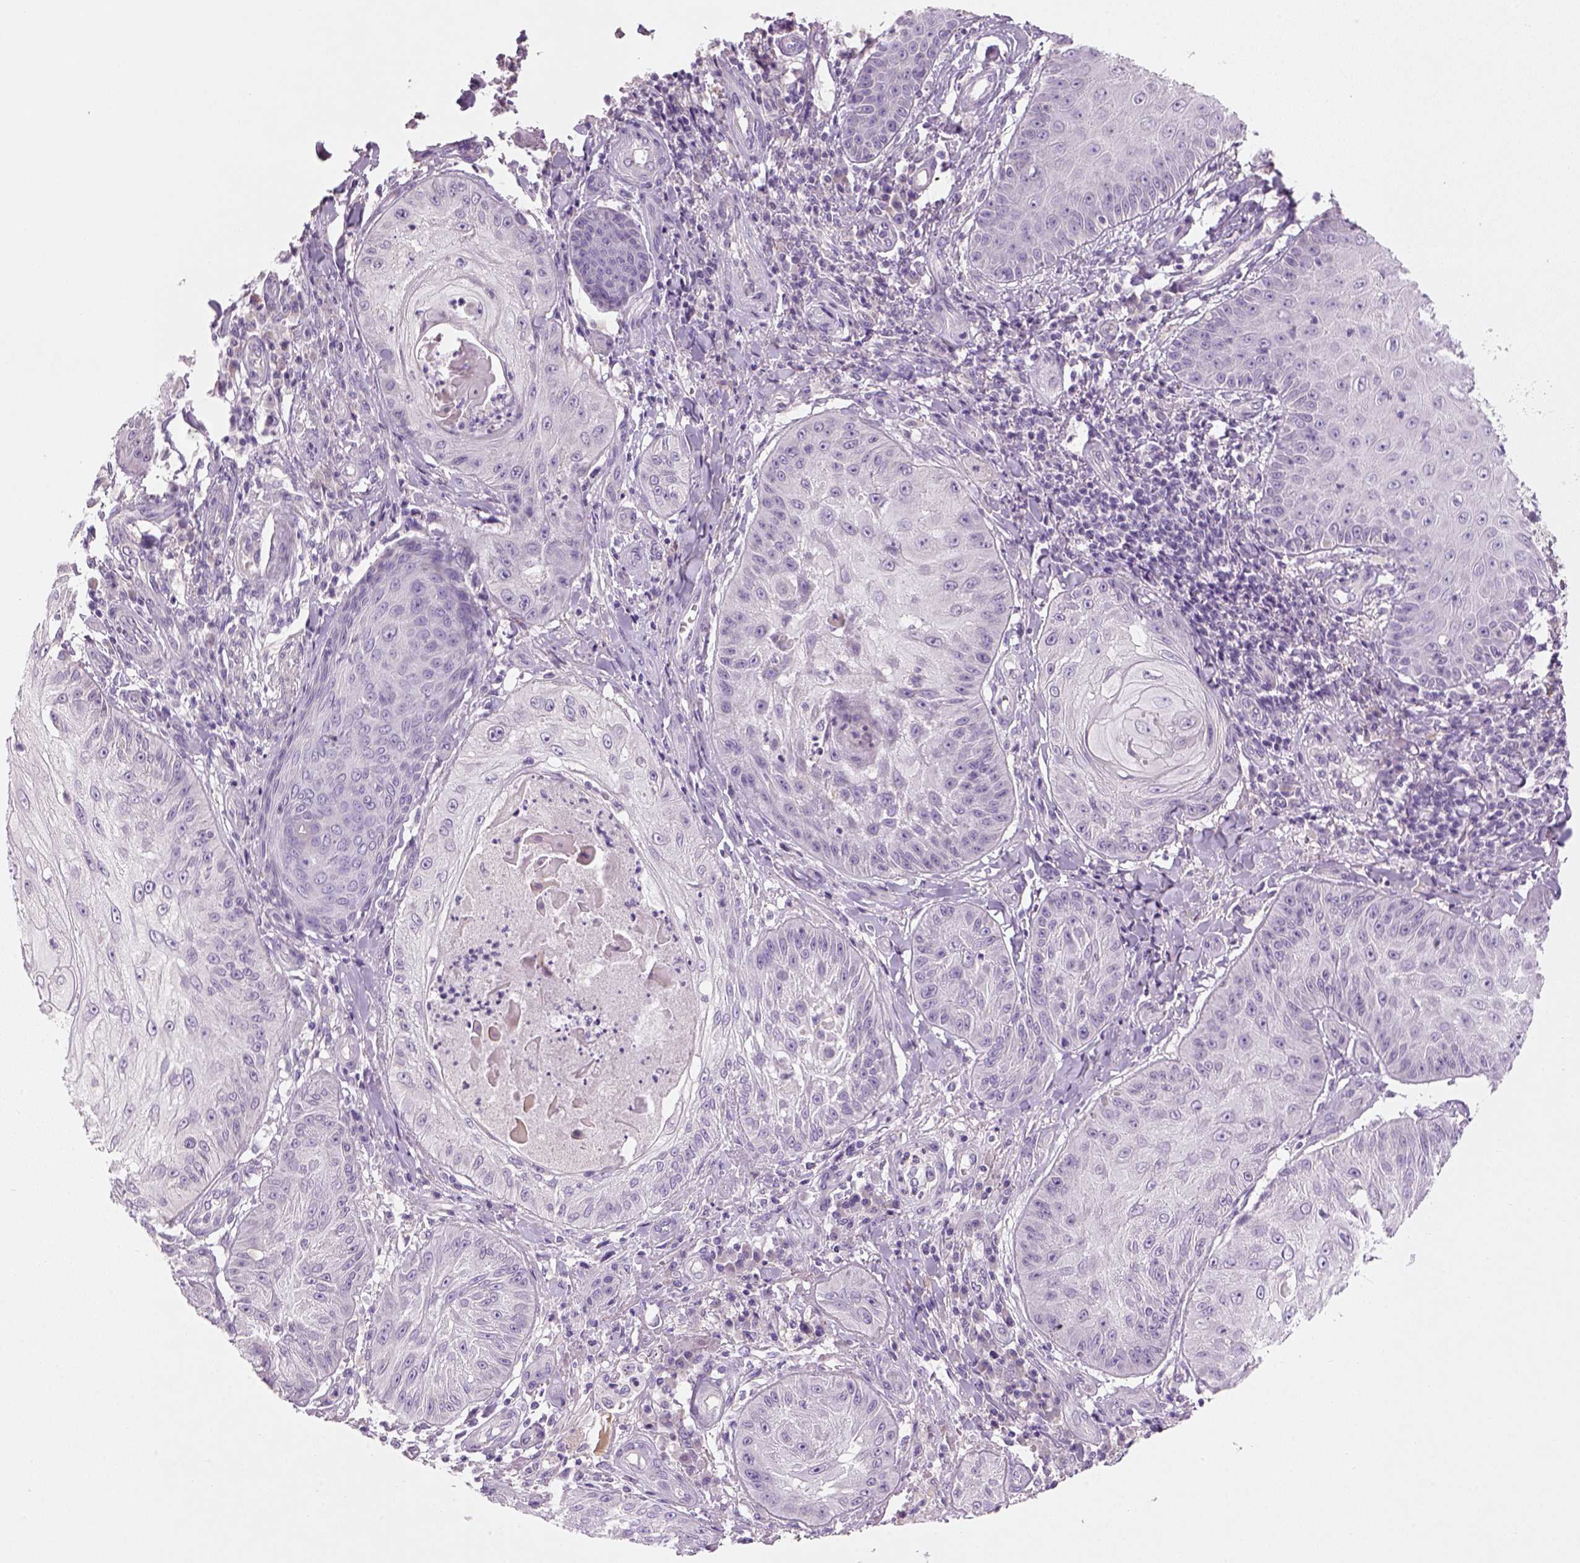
{"staining": {"intensity": "negative", "quantity": "none", "location": "none"}, "tissue": "skin cancer", "cell_type": "Tumor cells", "image_type": "cancer", "snomed": [{"axis": "morphology", "description": "Squamous cell carcinoma, NOS"}, {"axis": "topography", "description": "Skin"}], "caption": "IHC image of human skin cancer stained for a protein (brown), which demonstrates no staining in tumor cells.", "gene": "NUDT6", "patient": {"sex": "male", "age": 70}}